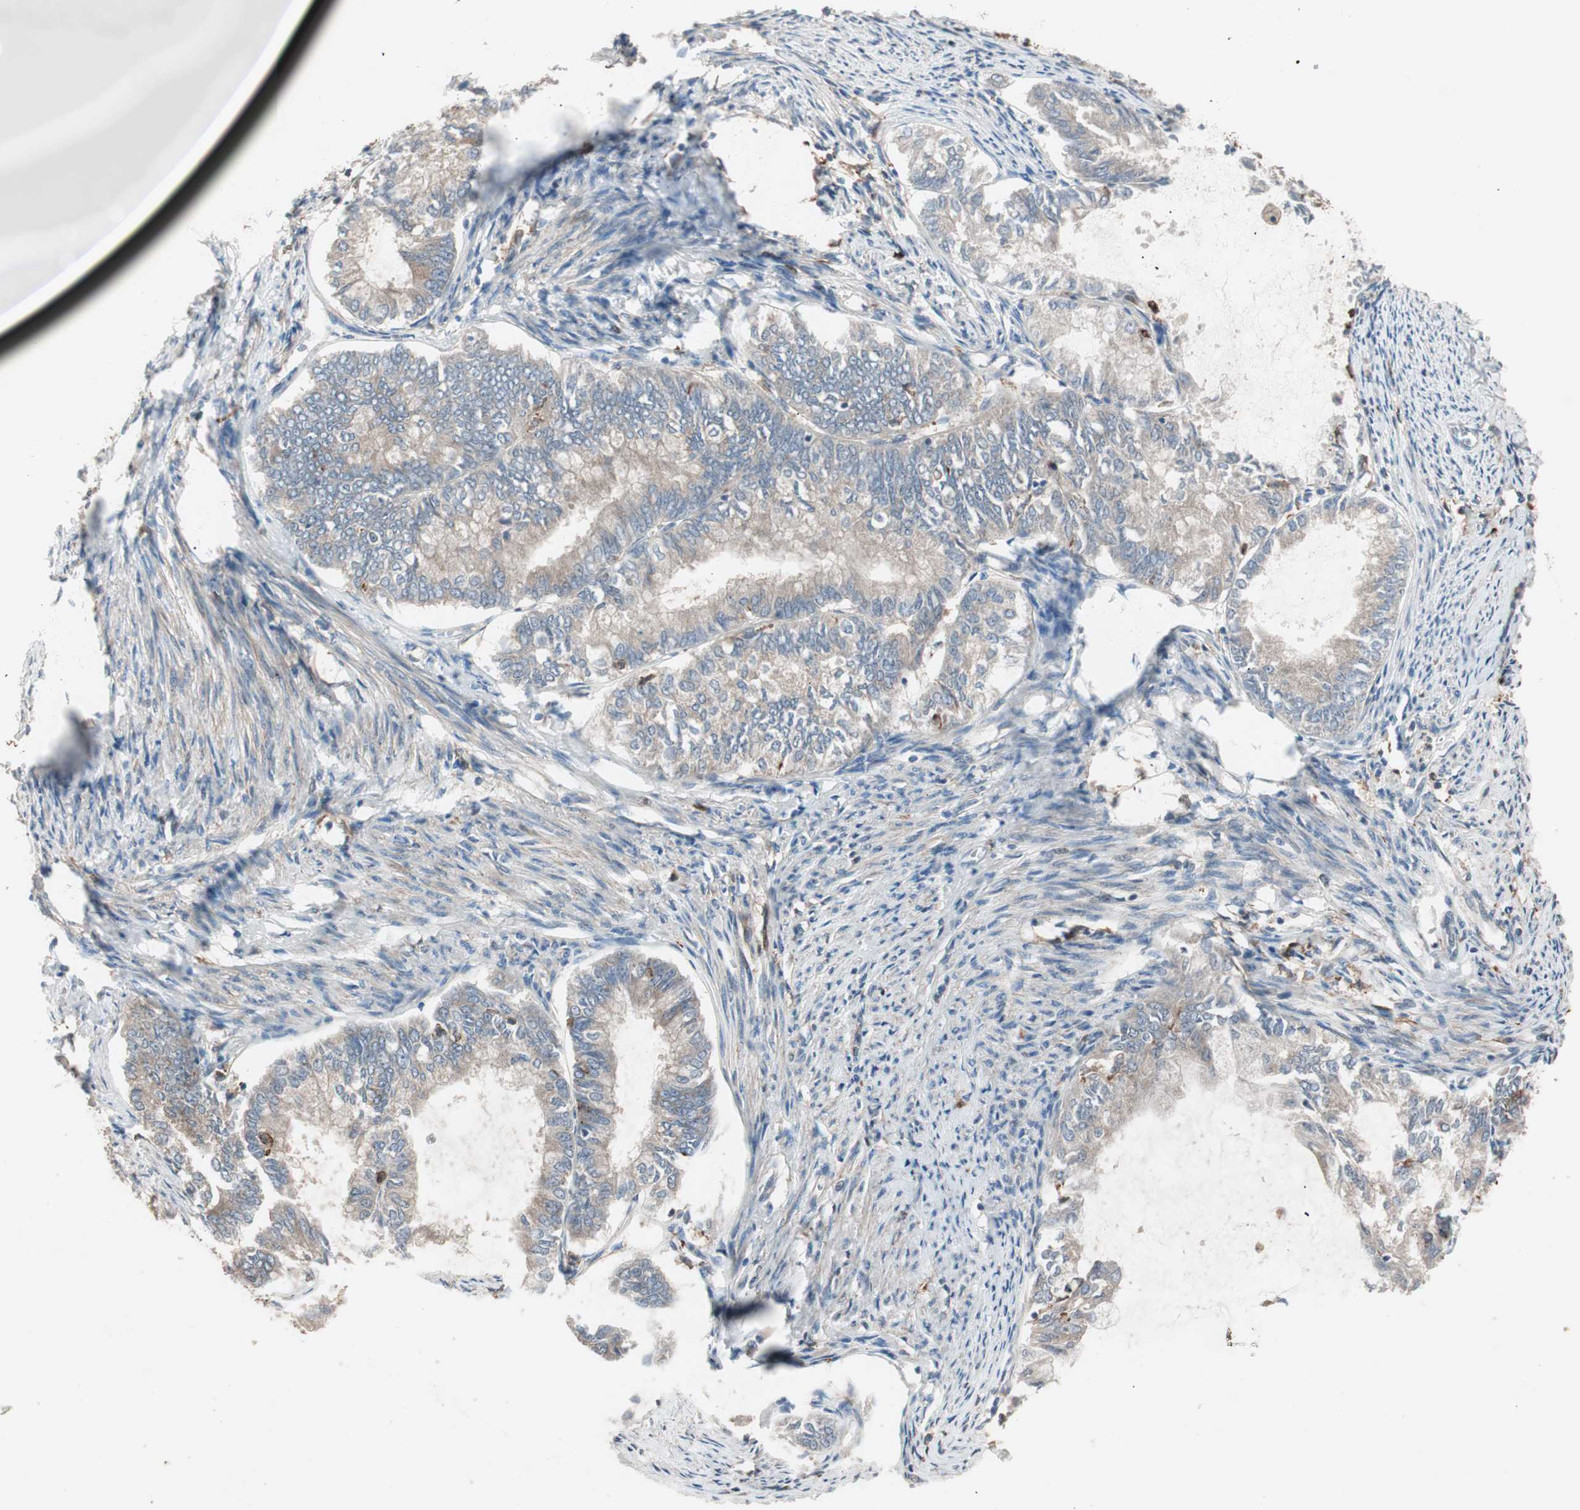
{"staining": {"intensity": "moderate", "quantity": ">75%", "location": "cytoplasmic/membranous"}, "tissue": "endometrial cancer", "cell_type": "Tumor cells", "image_type": "cancer", "snomed": [{"axis": "morphology", "description": "Adenocarcinoma, NOS"}, {"axis": "topography", "description": "Endometrium"}], "caption": "Immunohistochemistry micrograph of endometrial adenocarcinoma stained for a protein (brown), which shows medium levels of moderate cytoplasmic/membranous expression in about >75% of tumor cells.", "gene": "STAB1", "patient": {"sex": "female", "age": 86}}